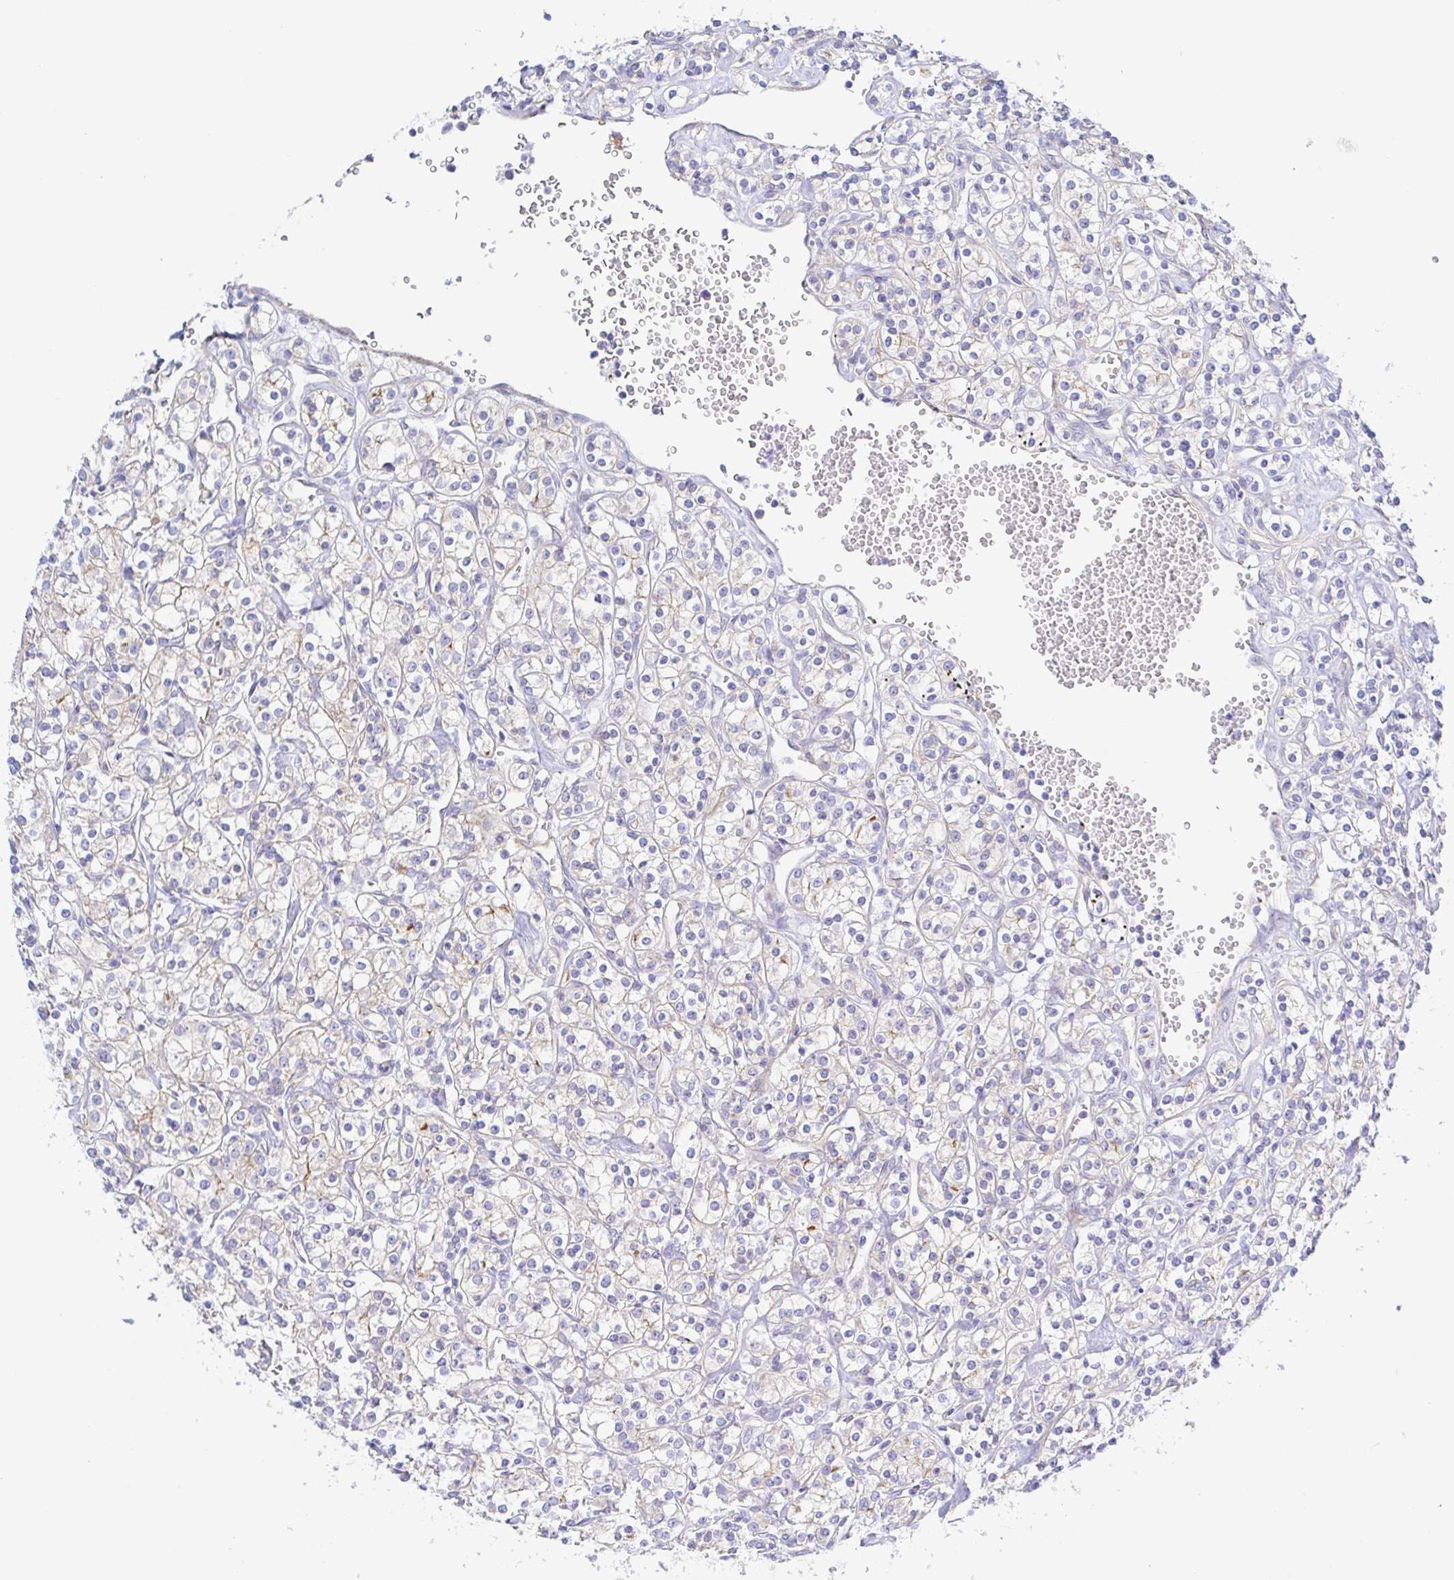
{"staining": {"intensity": "weak", "quantity": "<25%", "location": "cytoplasmic/membranous"}, "tissue": "renal cancer", "cell_type": "Tumor cells", "image_type": "cancer", "snomed": [{"axis": "morphology", "description": "Adenocarcinoma, NOS"}, {"axis": "topography", "description": "Kidney"}], "caption": "Immunohistochemistry photomicrograph of neoplastic tissue: adenocarcinoma (renal) stained with DAB (3,3'-diaminobenzidine) reveals no significant protein staining in tumor cells.", "gene": "ARL4D", "patient": {"sex": "male", "age": 77}}